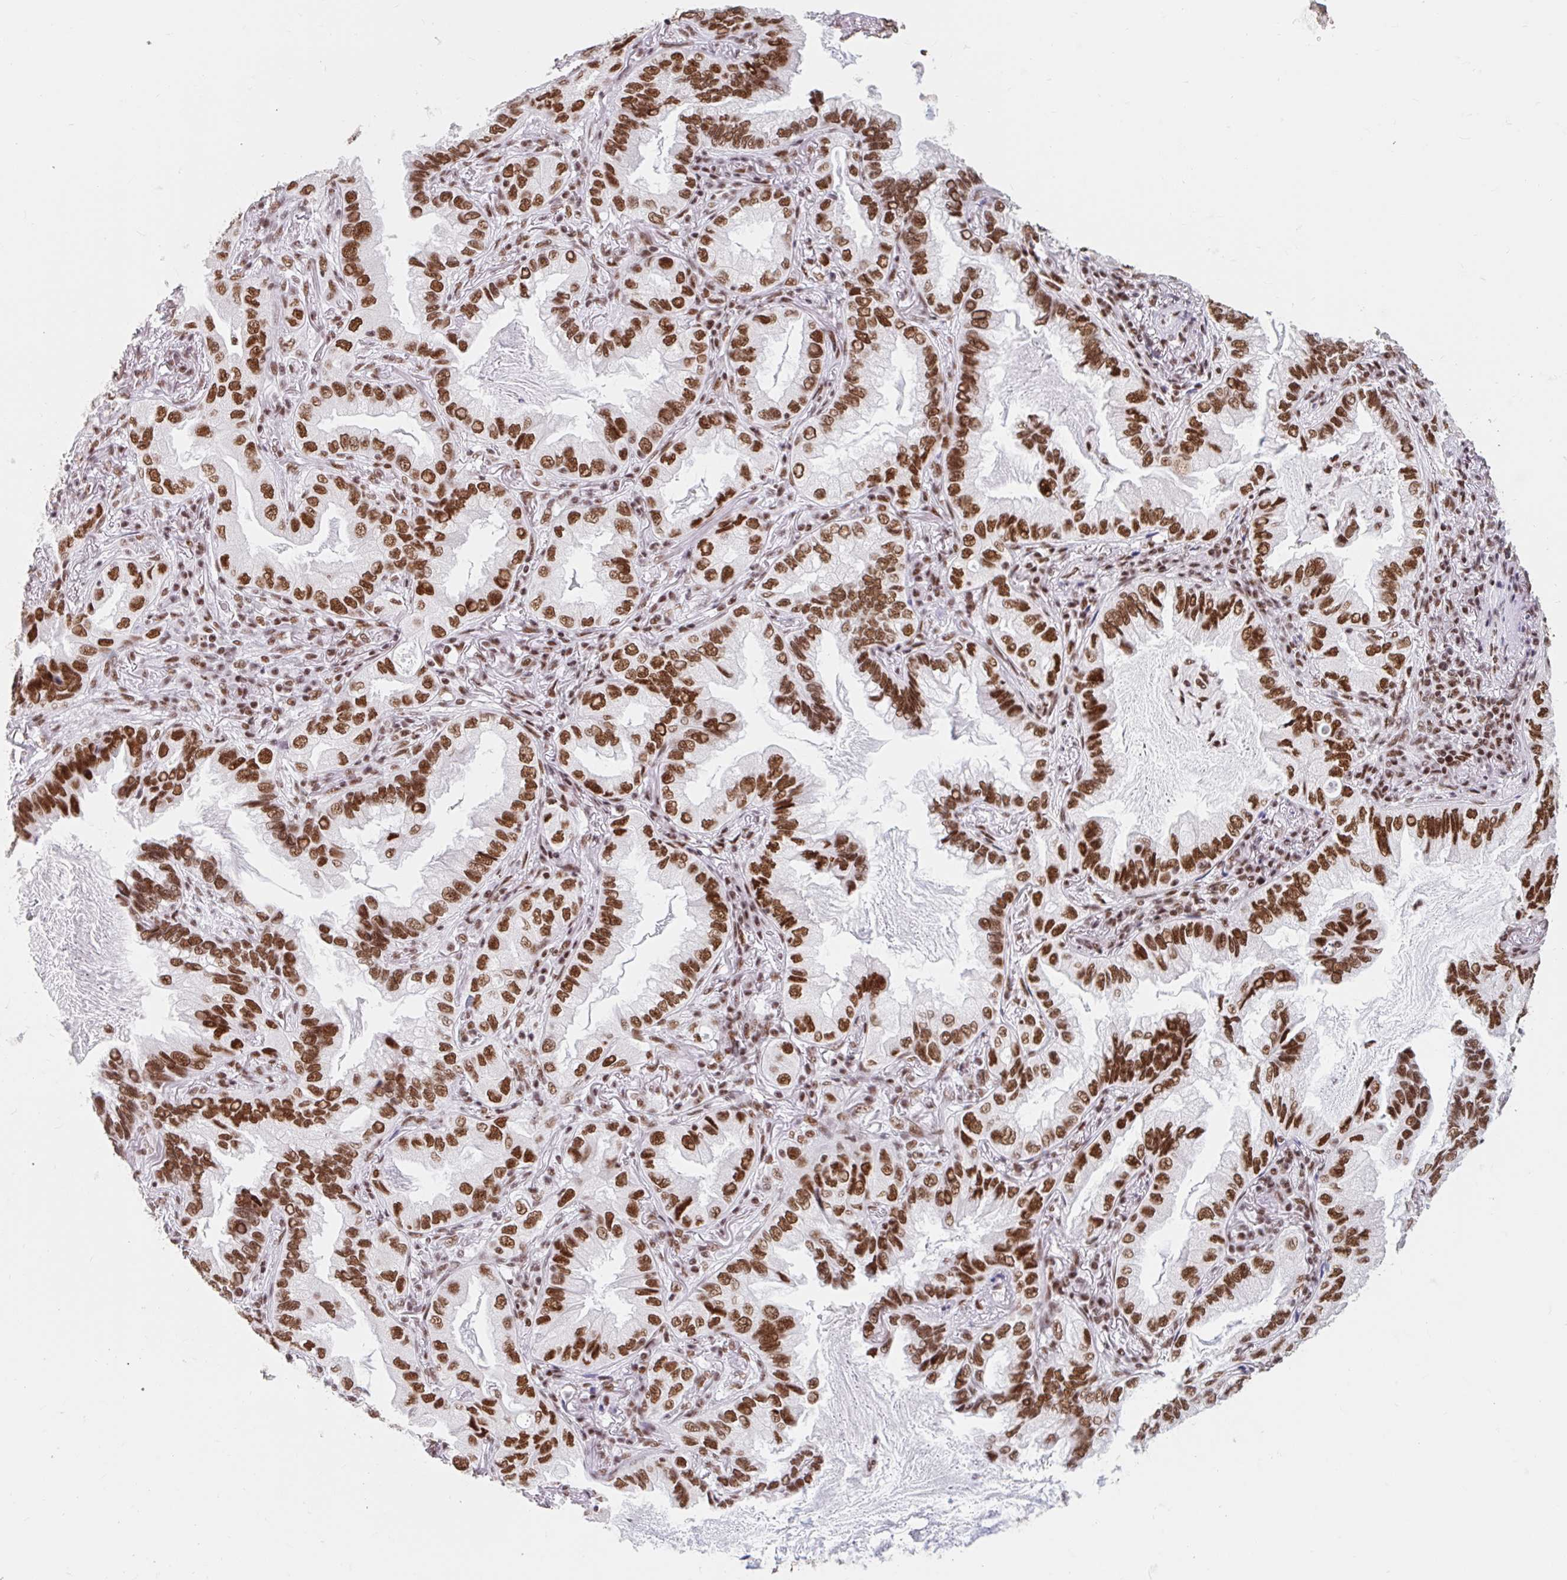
{"staining": {"intensity": "strong", "quantity": ">75%", "location": "nuclear"}, "tissue": "lung cancer", "cell_type": "Tumor cells", "image_type": "cancer", "snomed": [{"axis": "morphology", "description": "Adenocarcinoma, NOS"}, {"axis": "topography", "description": "Lung"}], "caption": "Immunohistochemistry of human lung cancer reveals high levels of strong nuclear positivity in about >75% of tumor cells.", "gene": "SRSF10", "patient": {"sex": "female", "age": 69}}